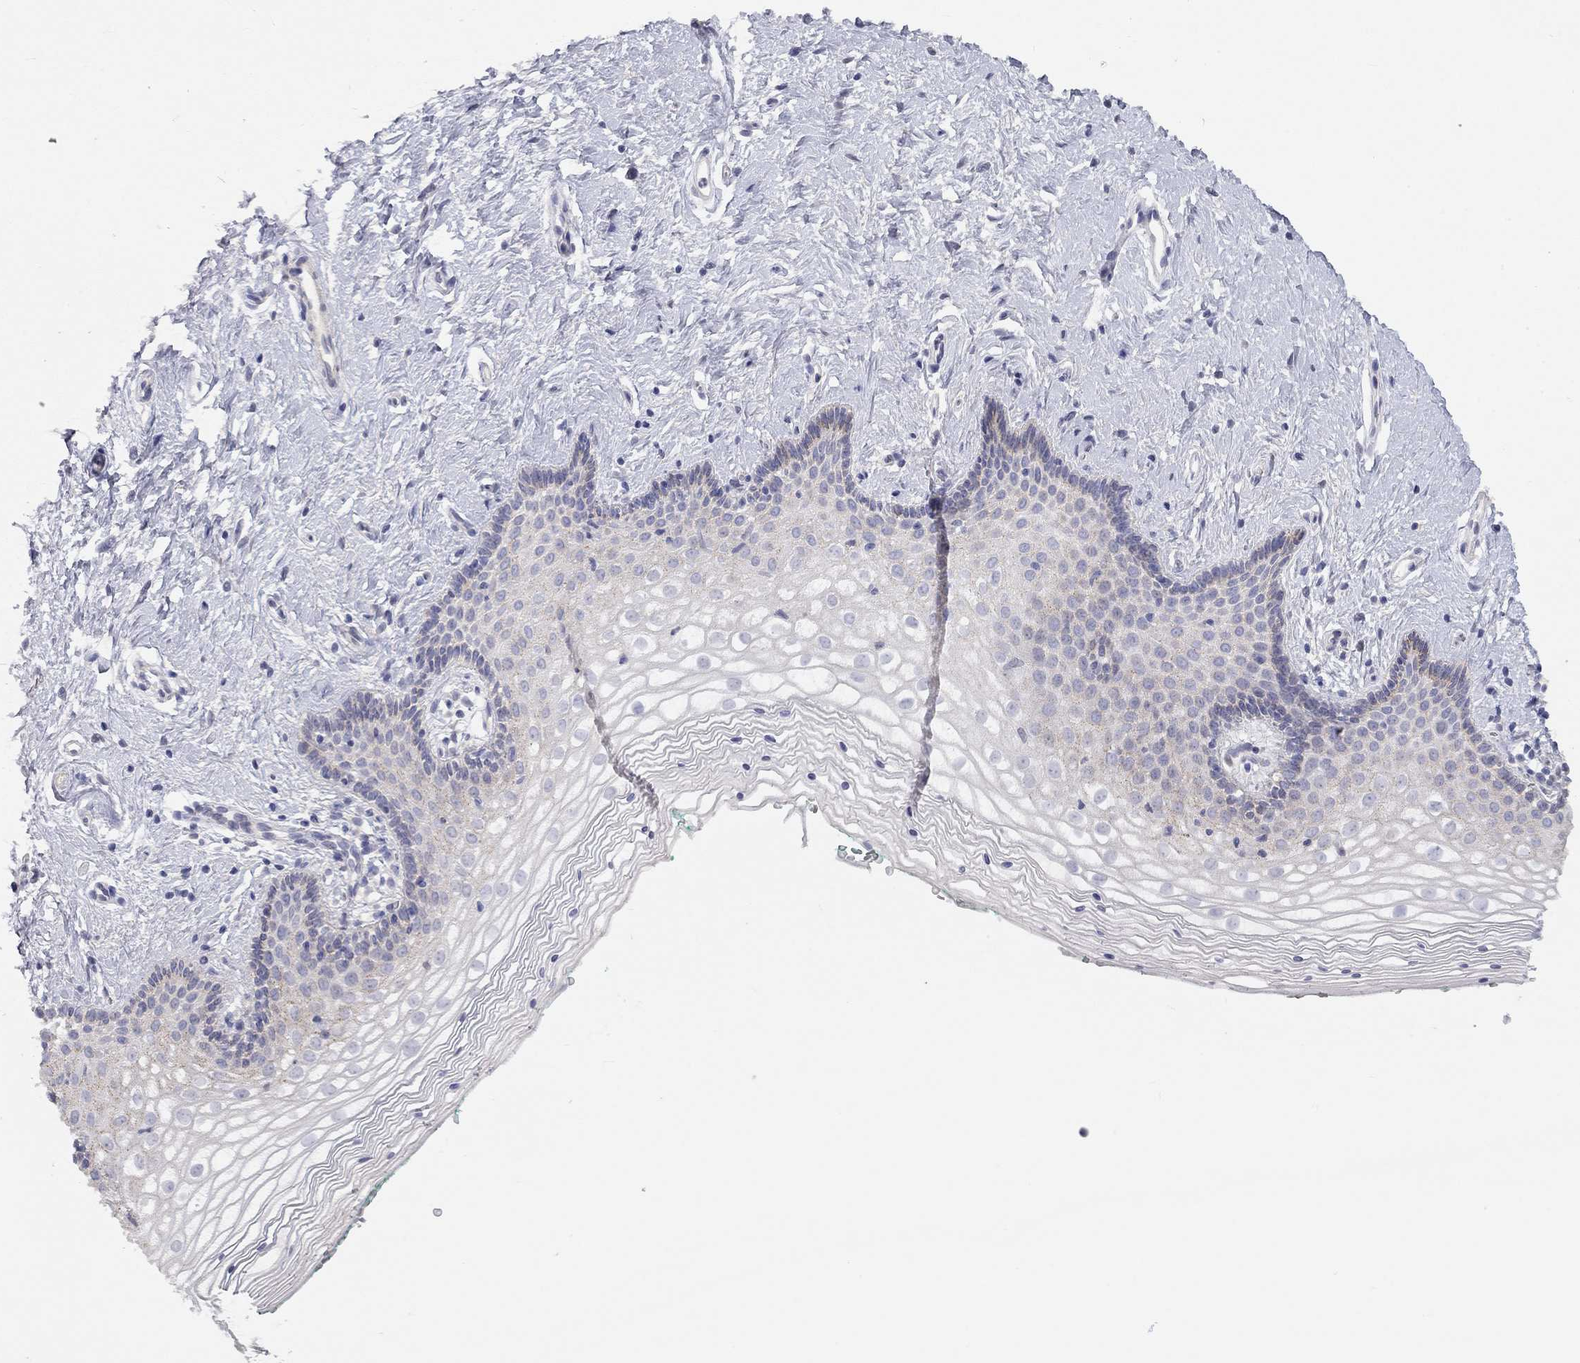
{"staining": {"intensity": "negative", "quantity": "none", "location": "none"}, "tissue": "vagina", "cell_type": "Squamous epithelial cells", "image_type": "normal", "snomed": [{"axis": "morphology", "description": "Normal tissue, NOS"}, {"axis": "topography", "description": "Vagina"}], "caption": "An immunohistochemistry image of benign vagina is shown. There is no staining in squamous epithelial cells of vagina. The staining is performed using DAB brown chromogen with nuclei counter-stained in using hematoxylin.", "gene": "PAPSS2", "patient": {"sex": "female", "age": 36}}